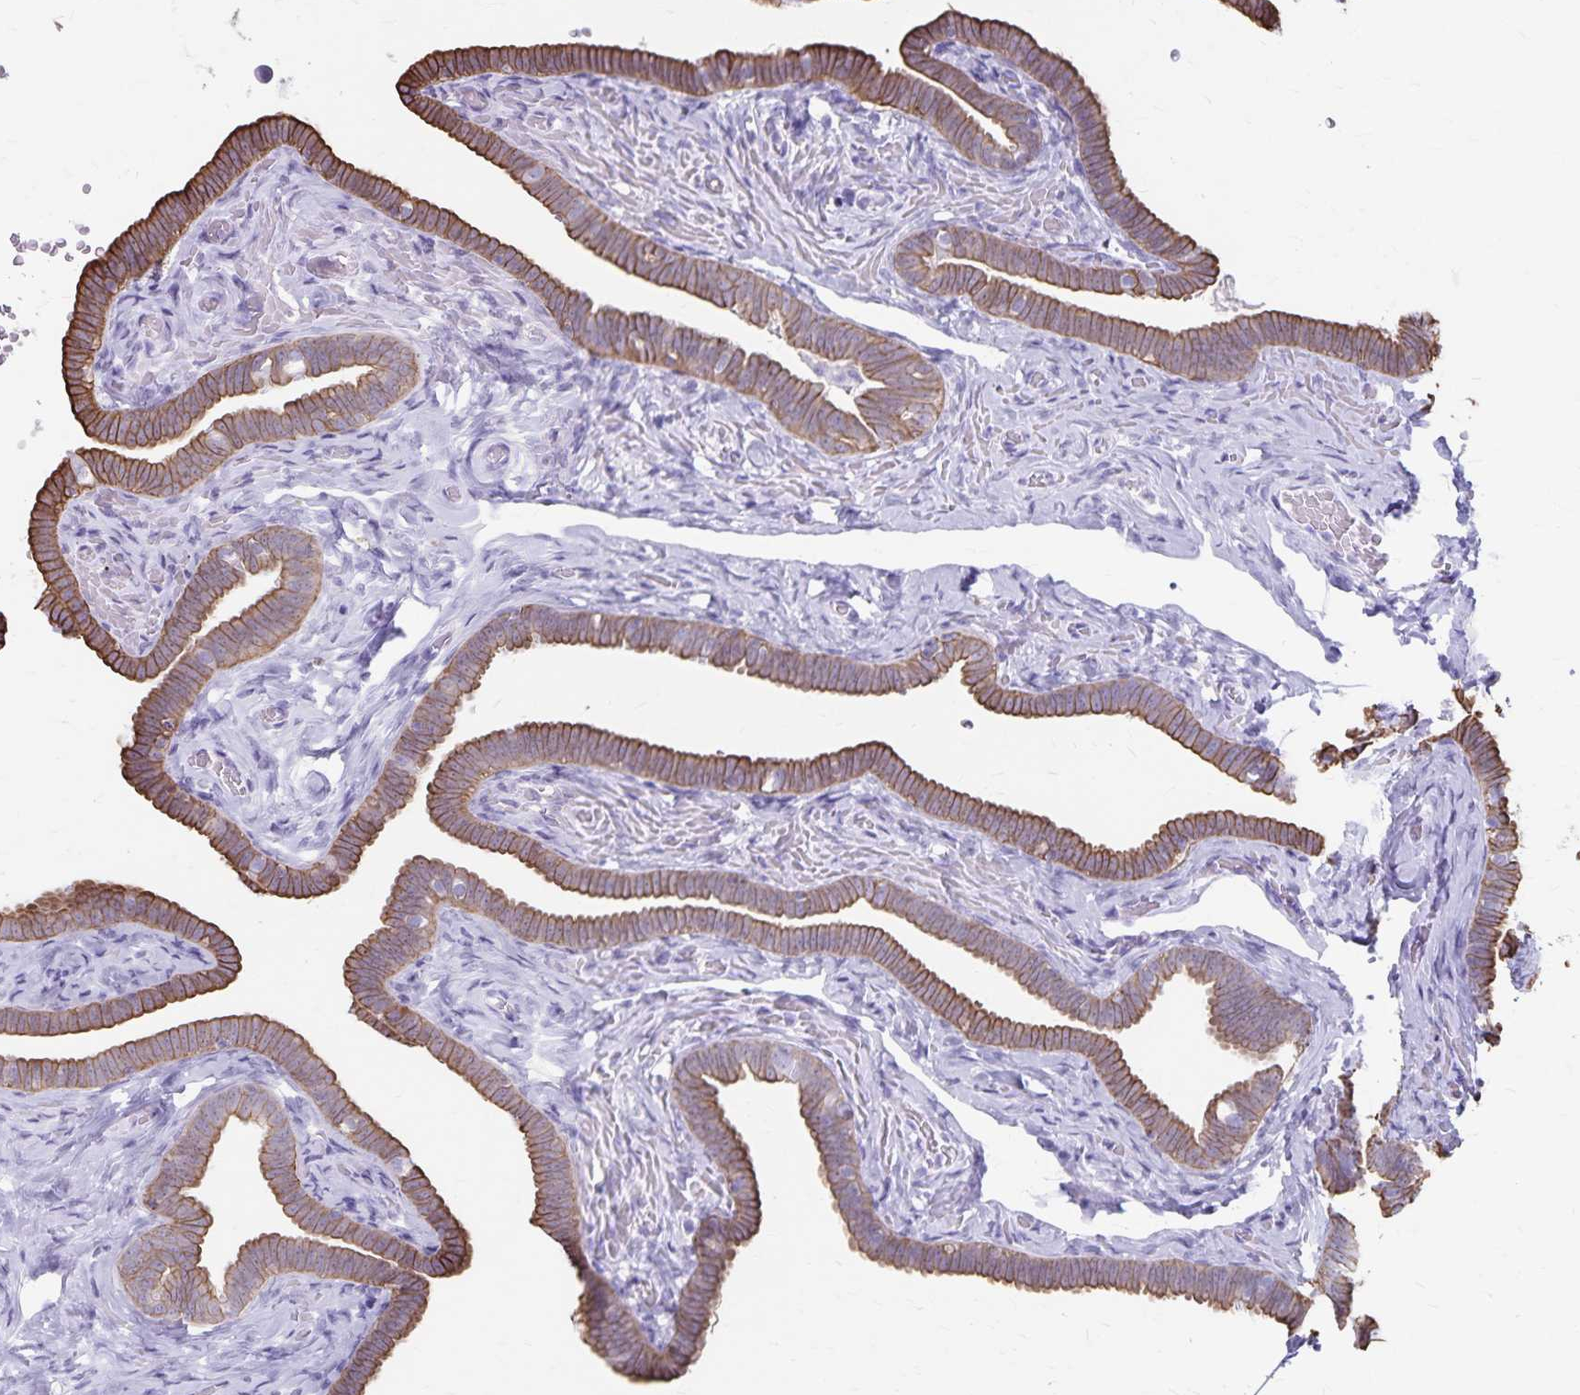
{"staining": {"intensity": "moderate", "quantity": ">75%", "location": "cytoplasmic/membranous"}, "tissue": "fallopian tube", "cell_type": "Glandular cells", "image_type": "normal", "snomed": [{"axis": "morphology", "description": "Normal tissue, NOS"}, {"axis": "topography", "description": "Fallopian tube"}], "caption": "The immunohistochemical stain labels moderate cytoplasmic/membranous staining in glandular cells of benign fallopian tube.", "gene": "GPBAR1", "patient": {"sex": "female", "age": 69}}